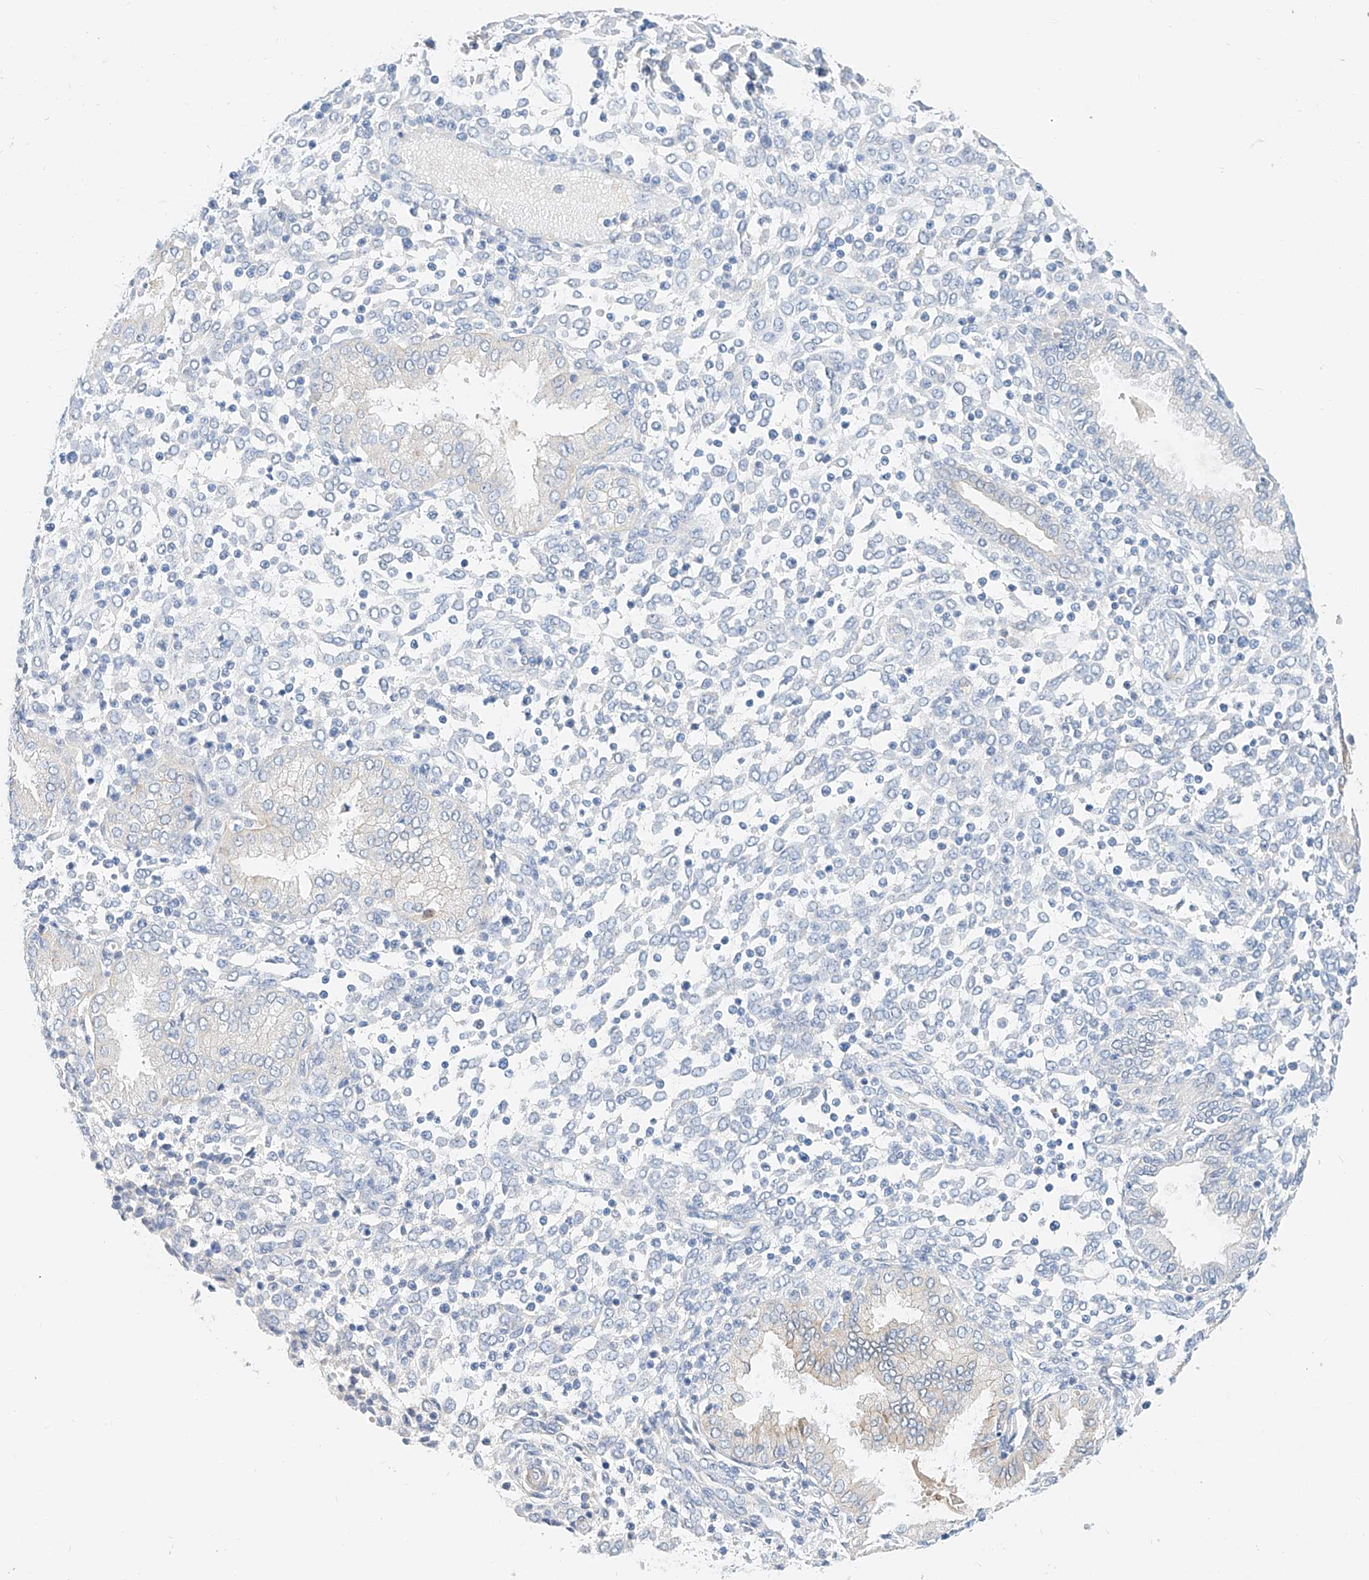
{"staining": {"intensity": "negative", "quantity": "none", "location": "none"}, "tissue": "endometrium", "cell_type": "Cells in endometrial stroma", "image_type": "normal", "snomed": [{"axis": "morphology", "description": "Normal tissue, NOS"}, {"axis": "topography", "description": "Endometrium"}], "caption": "Immunohistochemistry of normal endometrium shows no positivity in cells in endometrial stroma.", "gene": "SBSPON", "patient": {"sex": "female", "age": 53}}